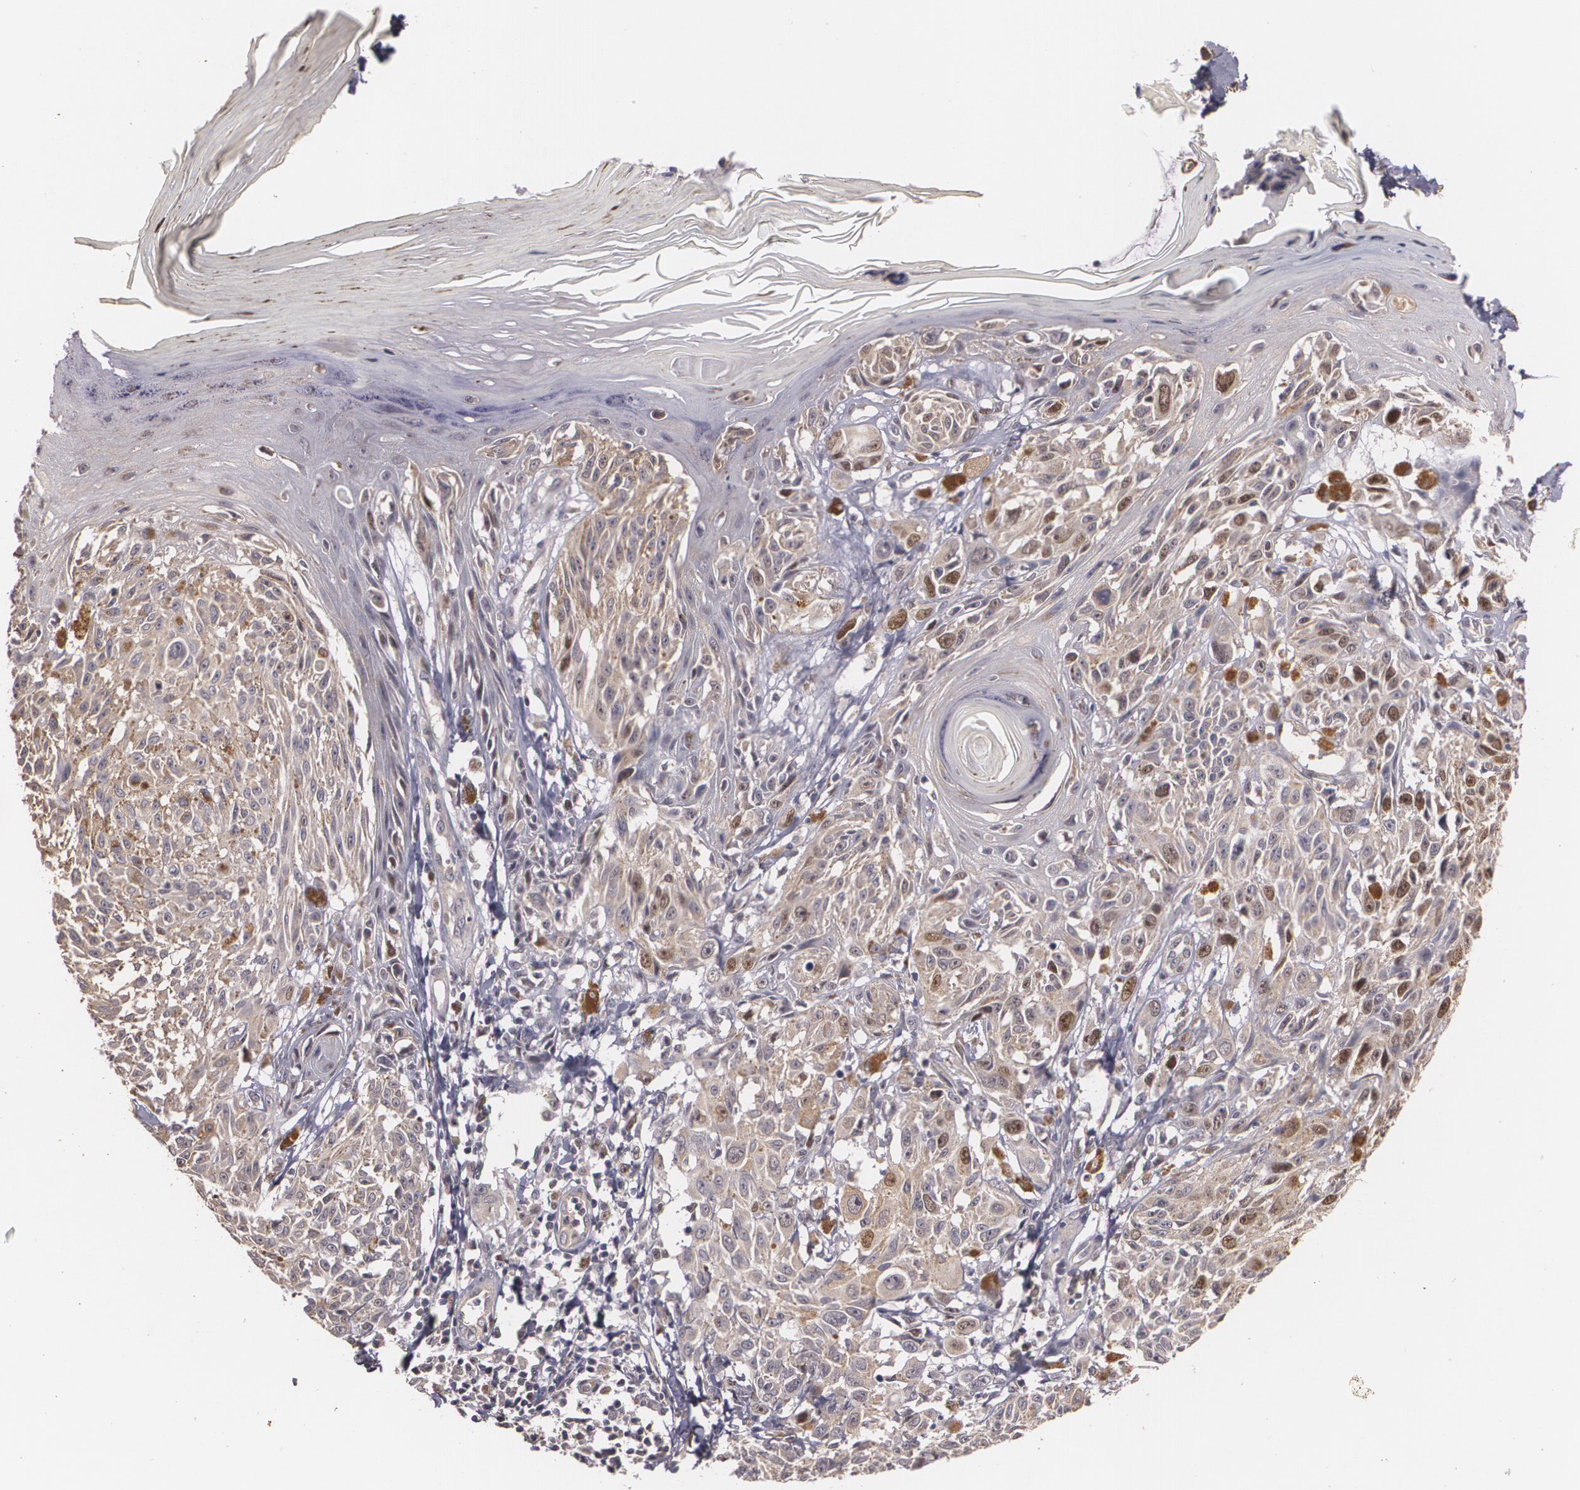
{"staining": {"intensity": "moderate", "quantity": "25%-75%", "location": "nuclear"}, "tissue": "melanoma", "cell_type": "Tumor cells", "image_type": "cancer", "snomed": [{"axis": "morphology", "description": "Malignant melanoma, NOS"}, {"axis": "topography", "description": "Skin"}], "caption": "IHC of malignant melanoma displays medium levels of moderate nuclear positivity in about 25%-75% of tumor cells. Using DAB (3,3'-diaminobenzidine) (brown) and hematoxylin (blue) stains, captured at high magnification using brightfield microscopy.", "gene": "BRCA1", "patient": {"sex": "female", "age": 77}}